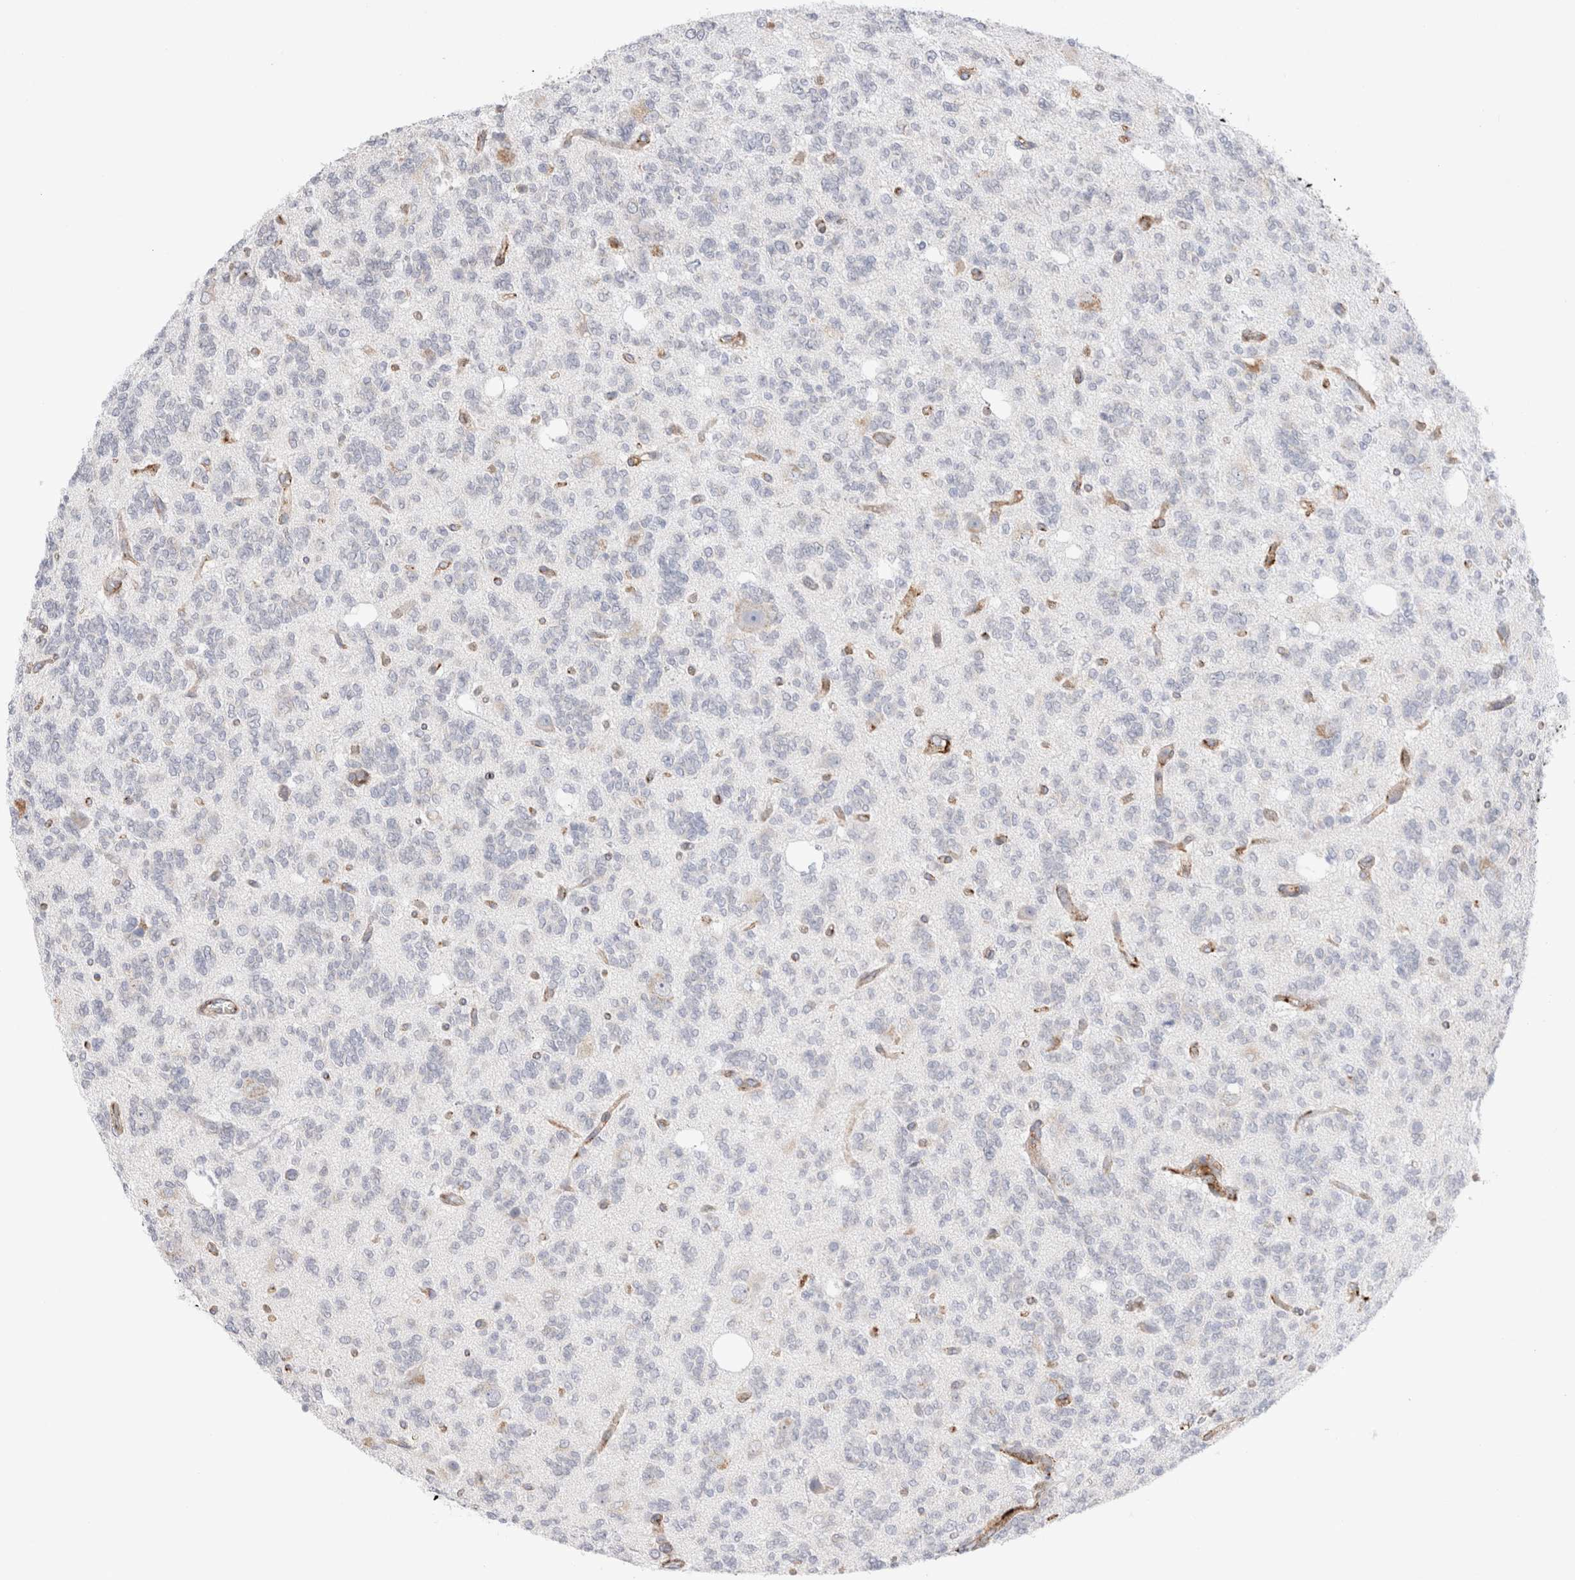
{"staining": {"intensity": "negative", "quantity": "none", "location": "none"}, "tissue": "glioma", "cell_type": "Tumor cells", "image_type": "cancer", "snomed": [{"axis": "morphology", "description": "Glioma, malignant, Low grade"}, {"axis": "topography", "description": "Brain"}], "caption": "This histopathology image is of malignant low-grade glioma stained with immunohistochemistry (IHC) to label a protein in brown with the nuclei are counter-stained blue. There is no staining in tumor cells. (IHC, brightfield microscopy, high magnification).", "gene": "CNPY4", "patient": {"sex": "male", "age": 38}}